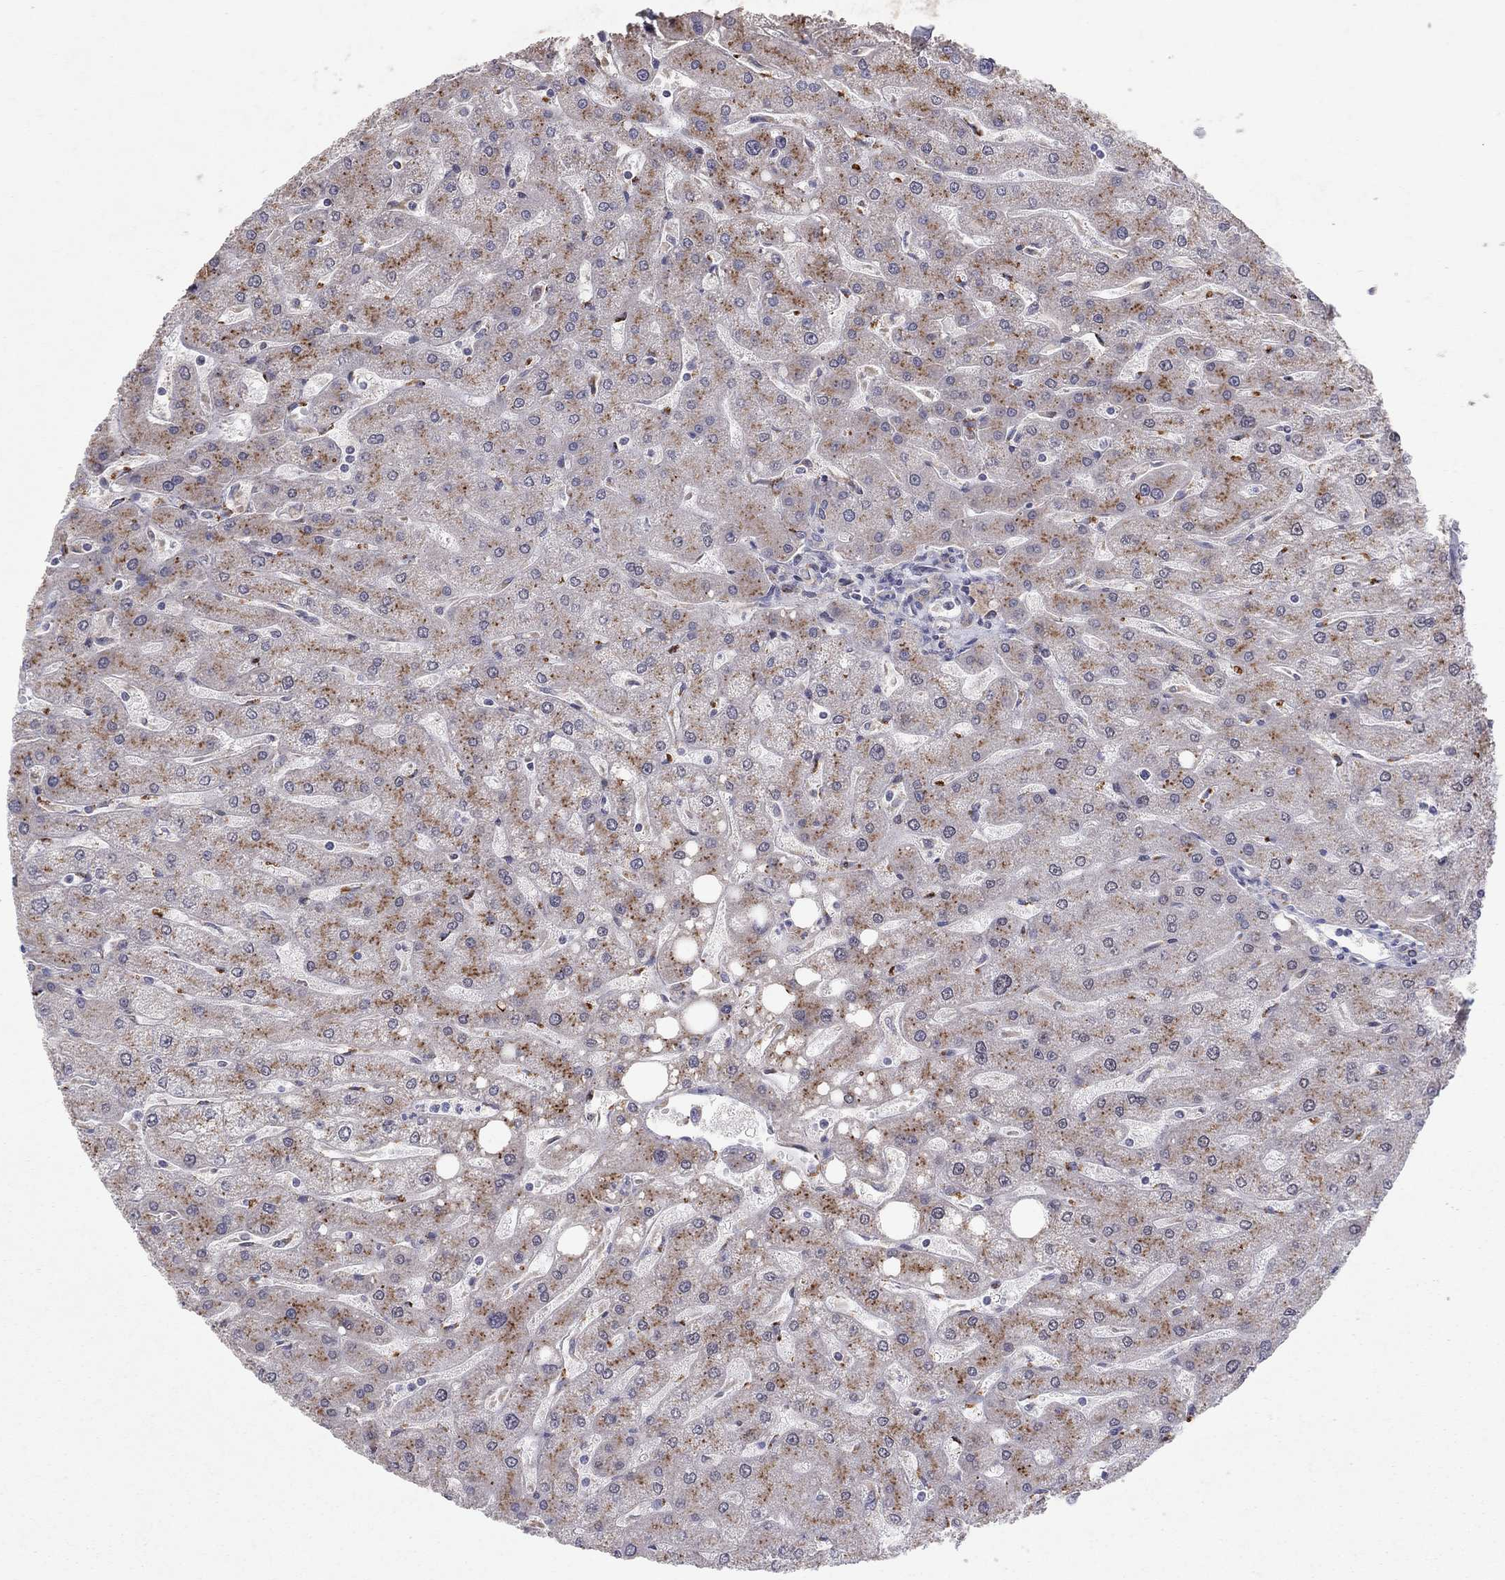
{"staining": {"intensity": "negative", "quantity": "none", "location": "none"}, "tissue": "liver", "cell_type": "Cholangiocytes", "image_type": "normal", "snomed": [{"axis": "morphology", "description": "Normal tissue, NOS"}, {"axis": "topography", "description": "Liver"}], "caption": "Normal liver was stained to show a protein in brown. There is no significant expression in cholangiocytes. Nuclei are stained in blue.", "gene": "CRACDL", "patient": {"sex": "male", "age": 67}}